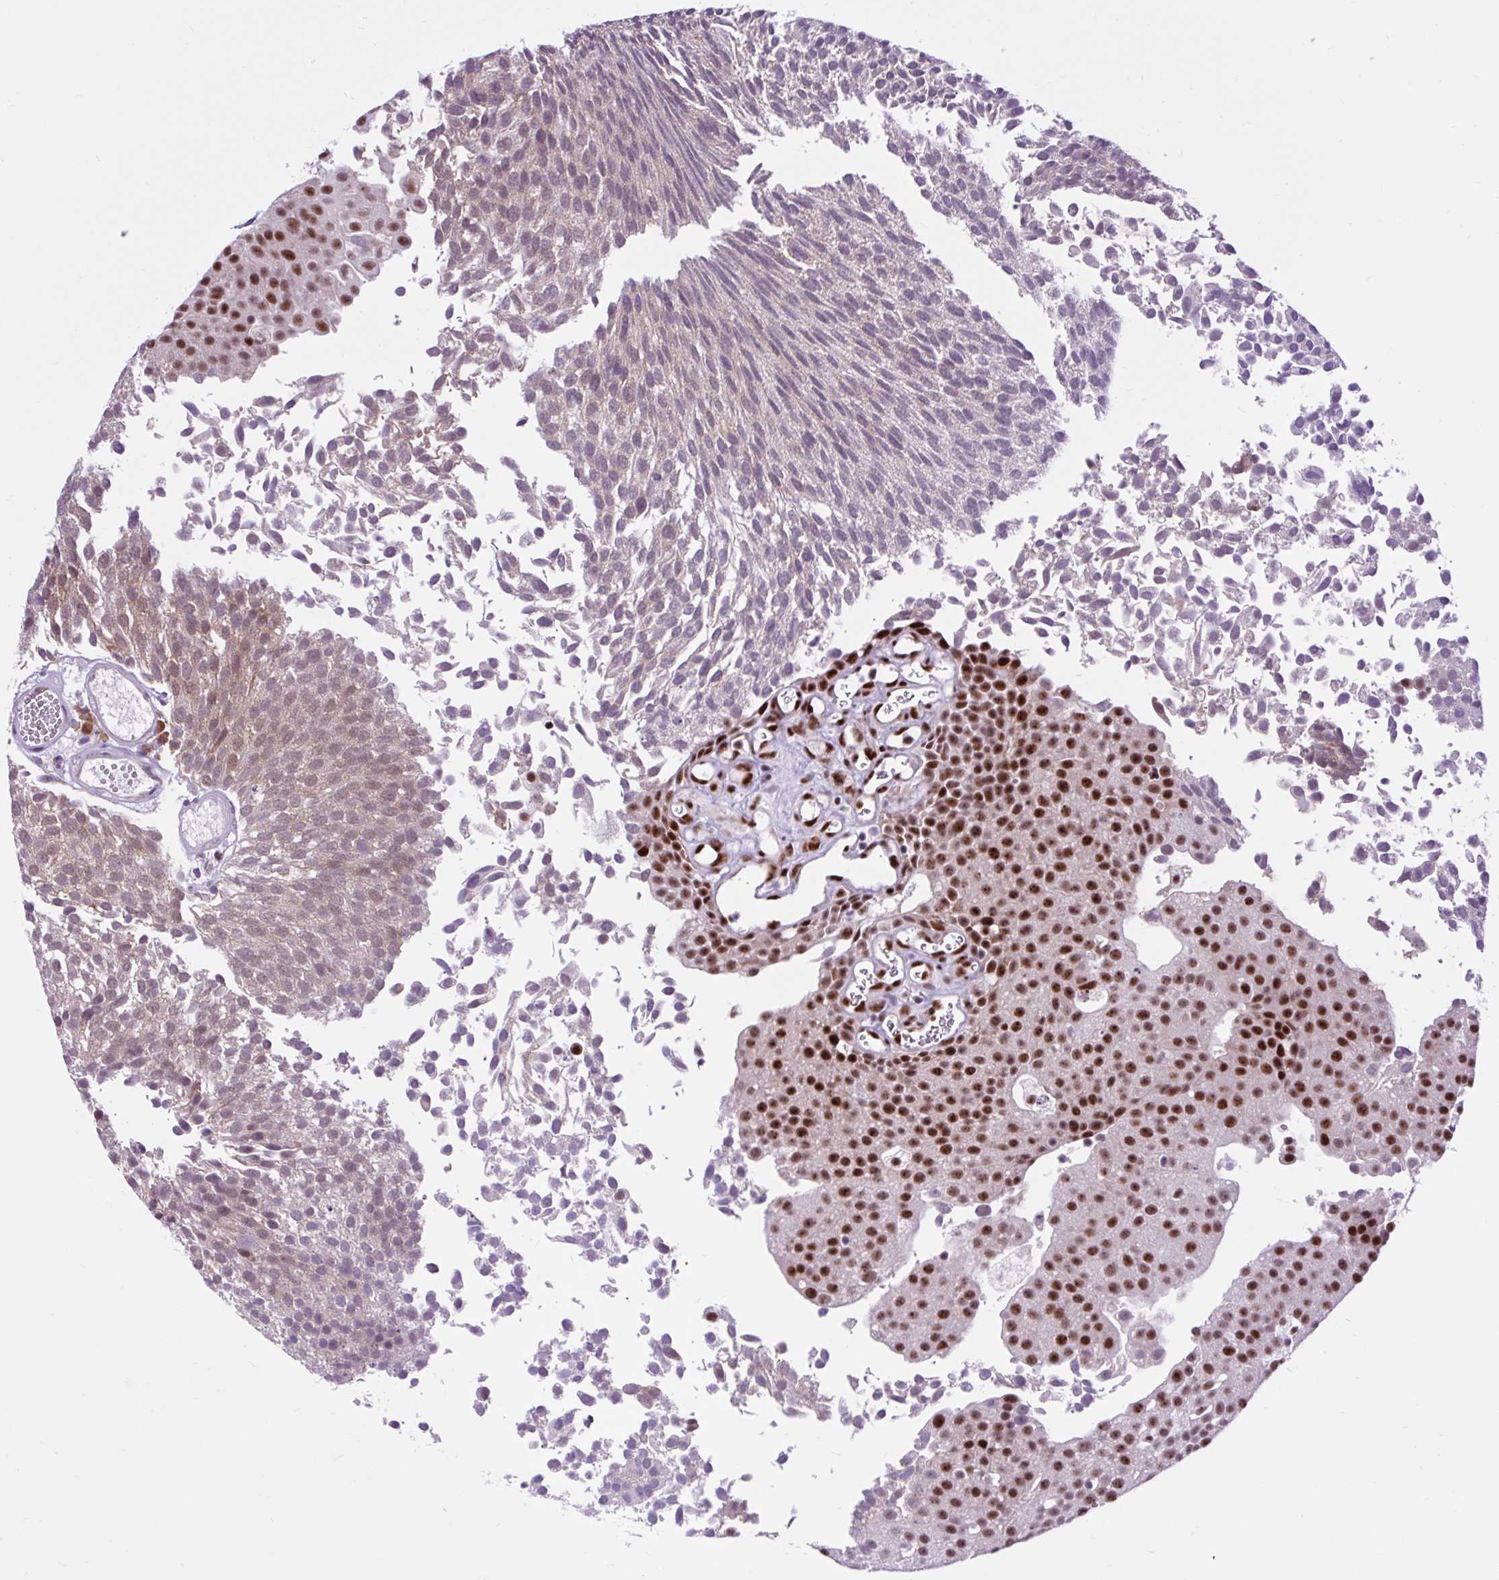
{"staining": {"intensity": "strong", "quantity": "25%-75%", "location": "nuclear"}, "tissue": "urothelial cancer", "cell_type": "Tumor cells", "image_type": "cancer", "snomed": [{"axis": "morphology", "description": "Urothelial carcinoma, Low grade"}, {"axis": "topography", "description": "Urinary bladder"}], "caption": "About 25%-75% of tumor cells in human low-grade urothelial carcinoma show strong nuclear protein positivity as visualized by brown immunohistochemical staining.", "gene": "CLK2", "patient": {"sex": "female", "age": 79}}